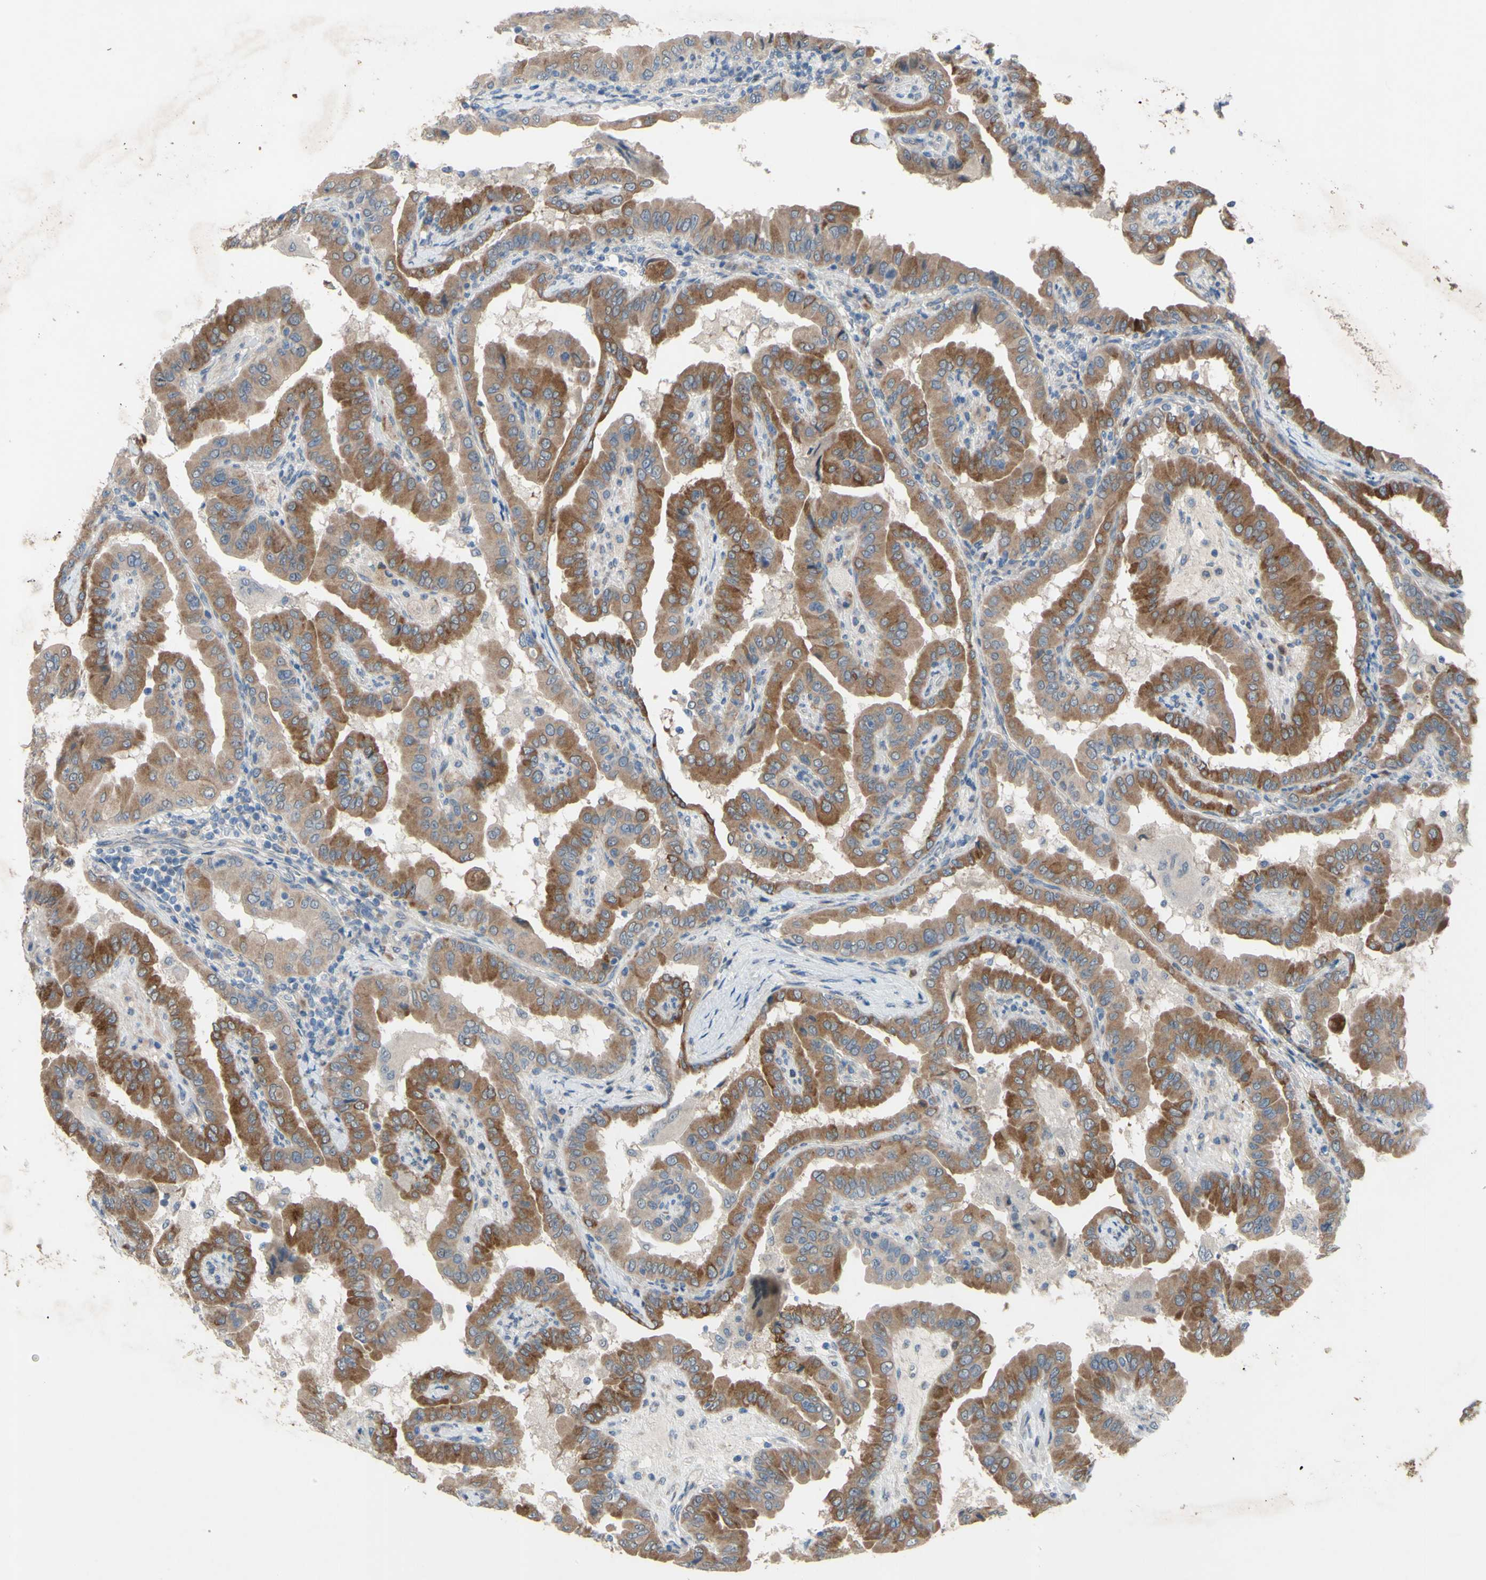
{"staining": {"intensity": "moderate", "quantity": ">75%", "location": "cytoplasmic/membranous"}, "tissue": "thyroid cancer", "cell_type": "Tumor cells", "image_type": "cancer", "snomed": [{"axis": "morphology", "description": "Papillary adenocarcinoma, NOS"}, {"axis": "topography", "description": "Thyroid gland"}], "caption": "A micrograph of thyroid cancer (papillary adenocarcinoma) stained for a protein demonstrates moderate cytoplasmic/membranous brown staining in tumor cells.", "gene": "GRAMD2B", "patient": {"sex": "male", "age": 33}}